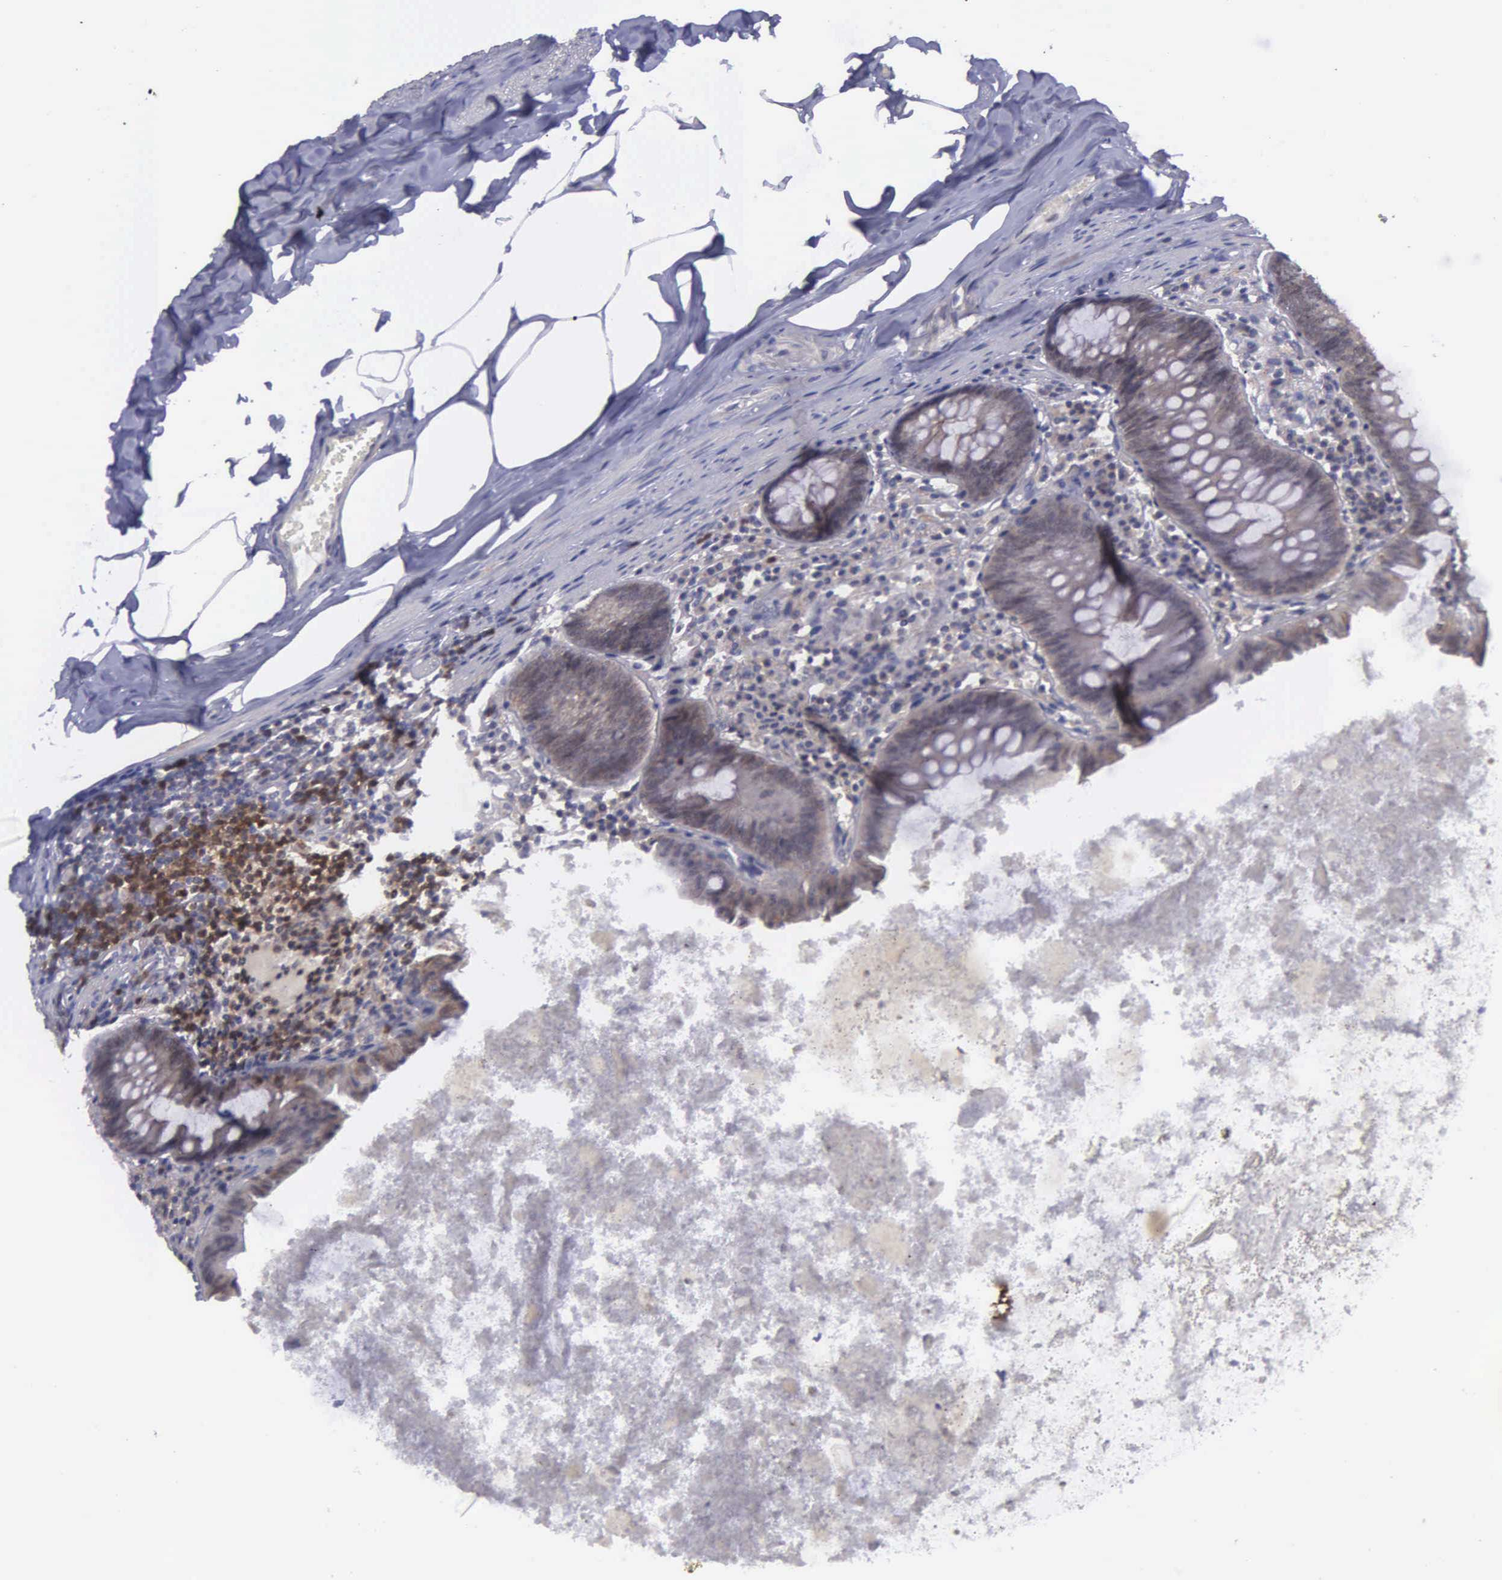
{"staining": {"intensity": "weak", "quantity": ">75%", "location": "cytoplasmic/membranous"}, "tissue": "appendix", "cell_type": "Glandular cells", "image_type": "normal", "snomed": [{"axis": "morphology", "description": "Normal tissue, NOS"}, {"axis": "topography", "description": "Appendix"}], "caption": "Protein staining of normal appendix demonstrates weak cytoplasmic/membranous staining in about >75% of glandular cells.", "gene": "MICAL3", "patient": {"sex": "female", "age": 82}}